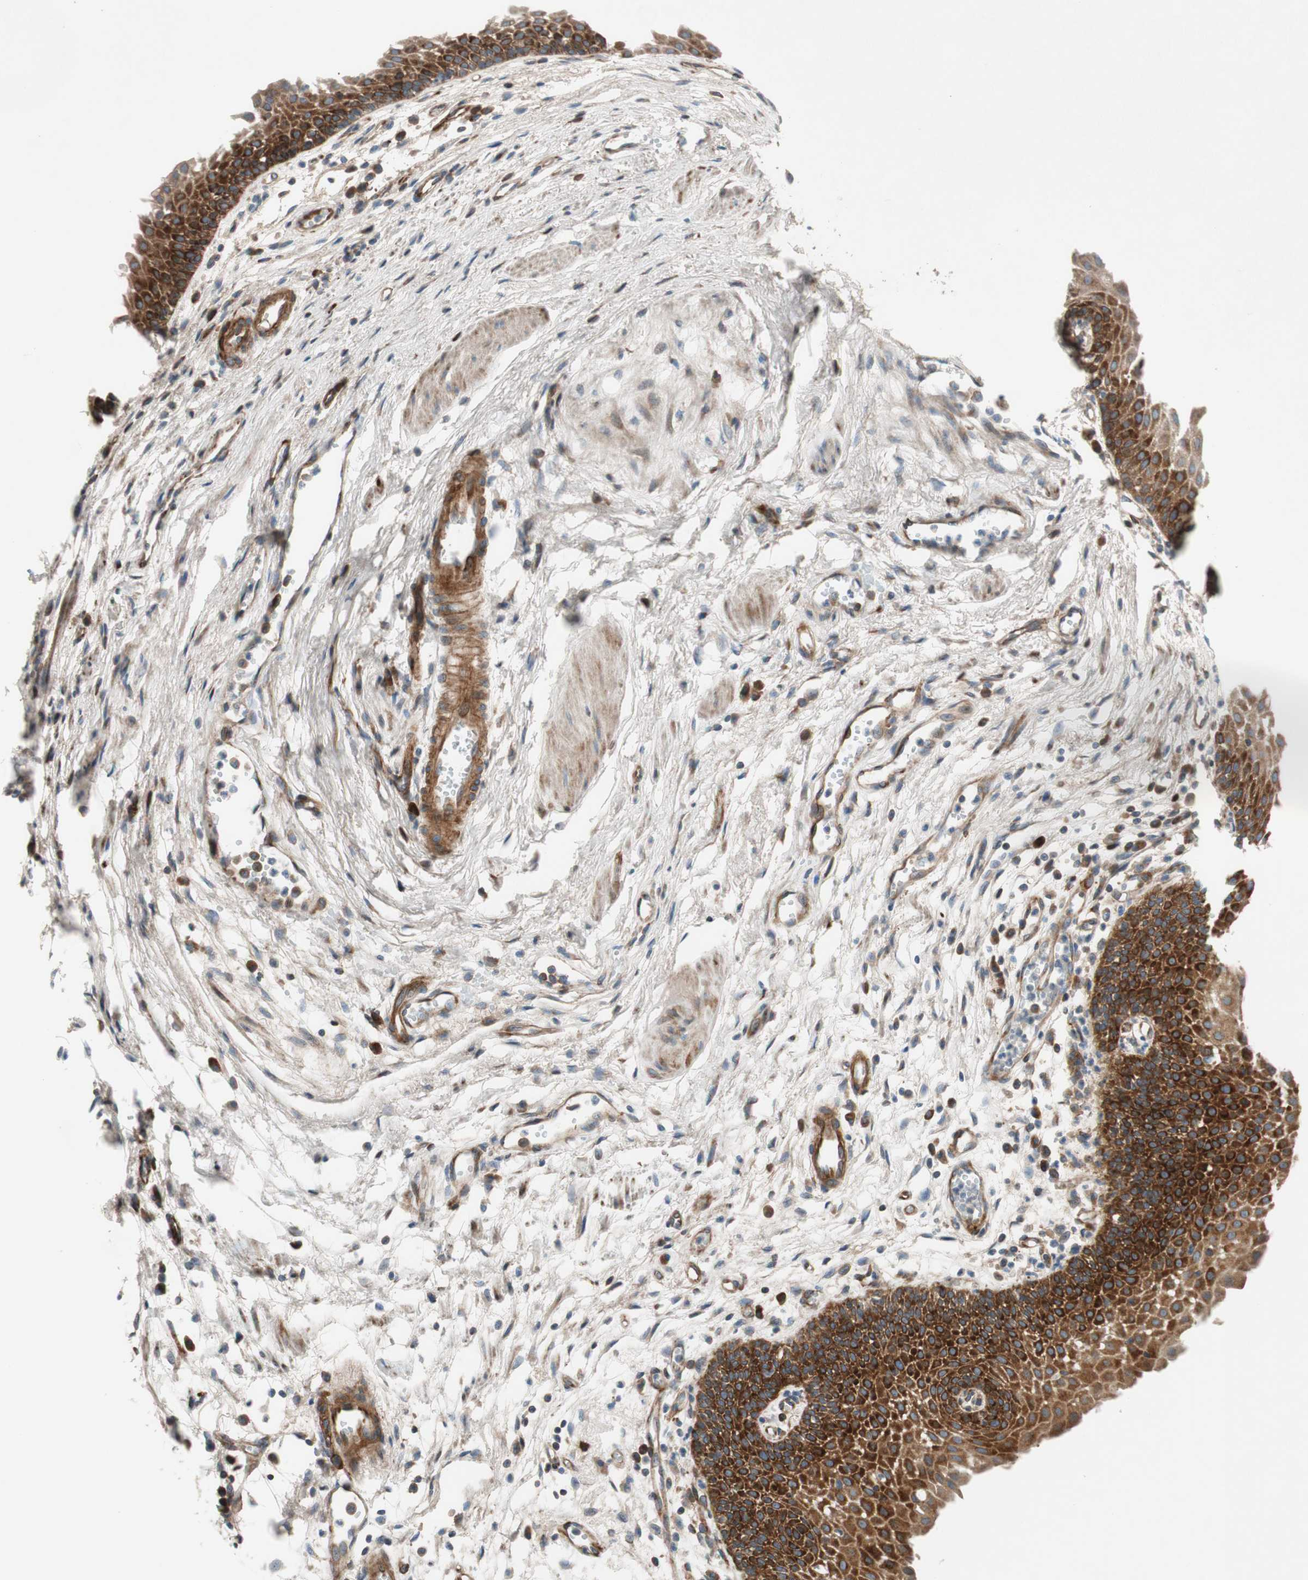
{"staining": {"intensity": "strong", "quantity": ">75%", "location": "cytoplasmic/membranous"}, "tissue": "urothelial cancer", "cell_type": "Tumor cells", "image_type": "cancer", "snomed": [{"axis": "morphology", "description": "Urothelial carcinoma, High grade"}, {"axis": "topography", "description": "Urinary bladder"}], "caption": "About >75% of tumor cells in urothelial carcinoma (high-grade) demonstrate strong cytoplasmic/membranous protein expression as visualized by brown immunohistochemical staining.", "gene": "CCN4", "patient": {"sex": "female", "age": 85}}